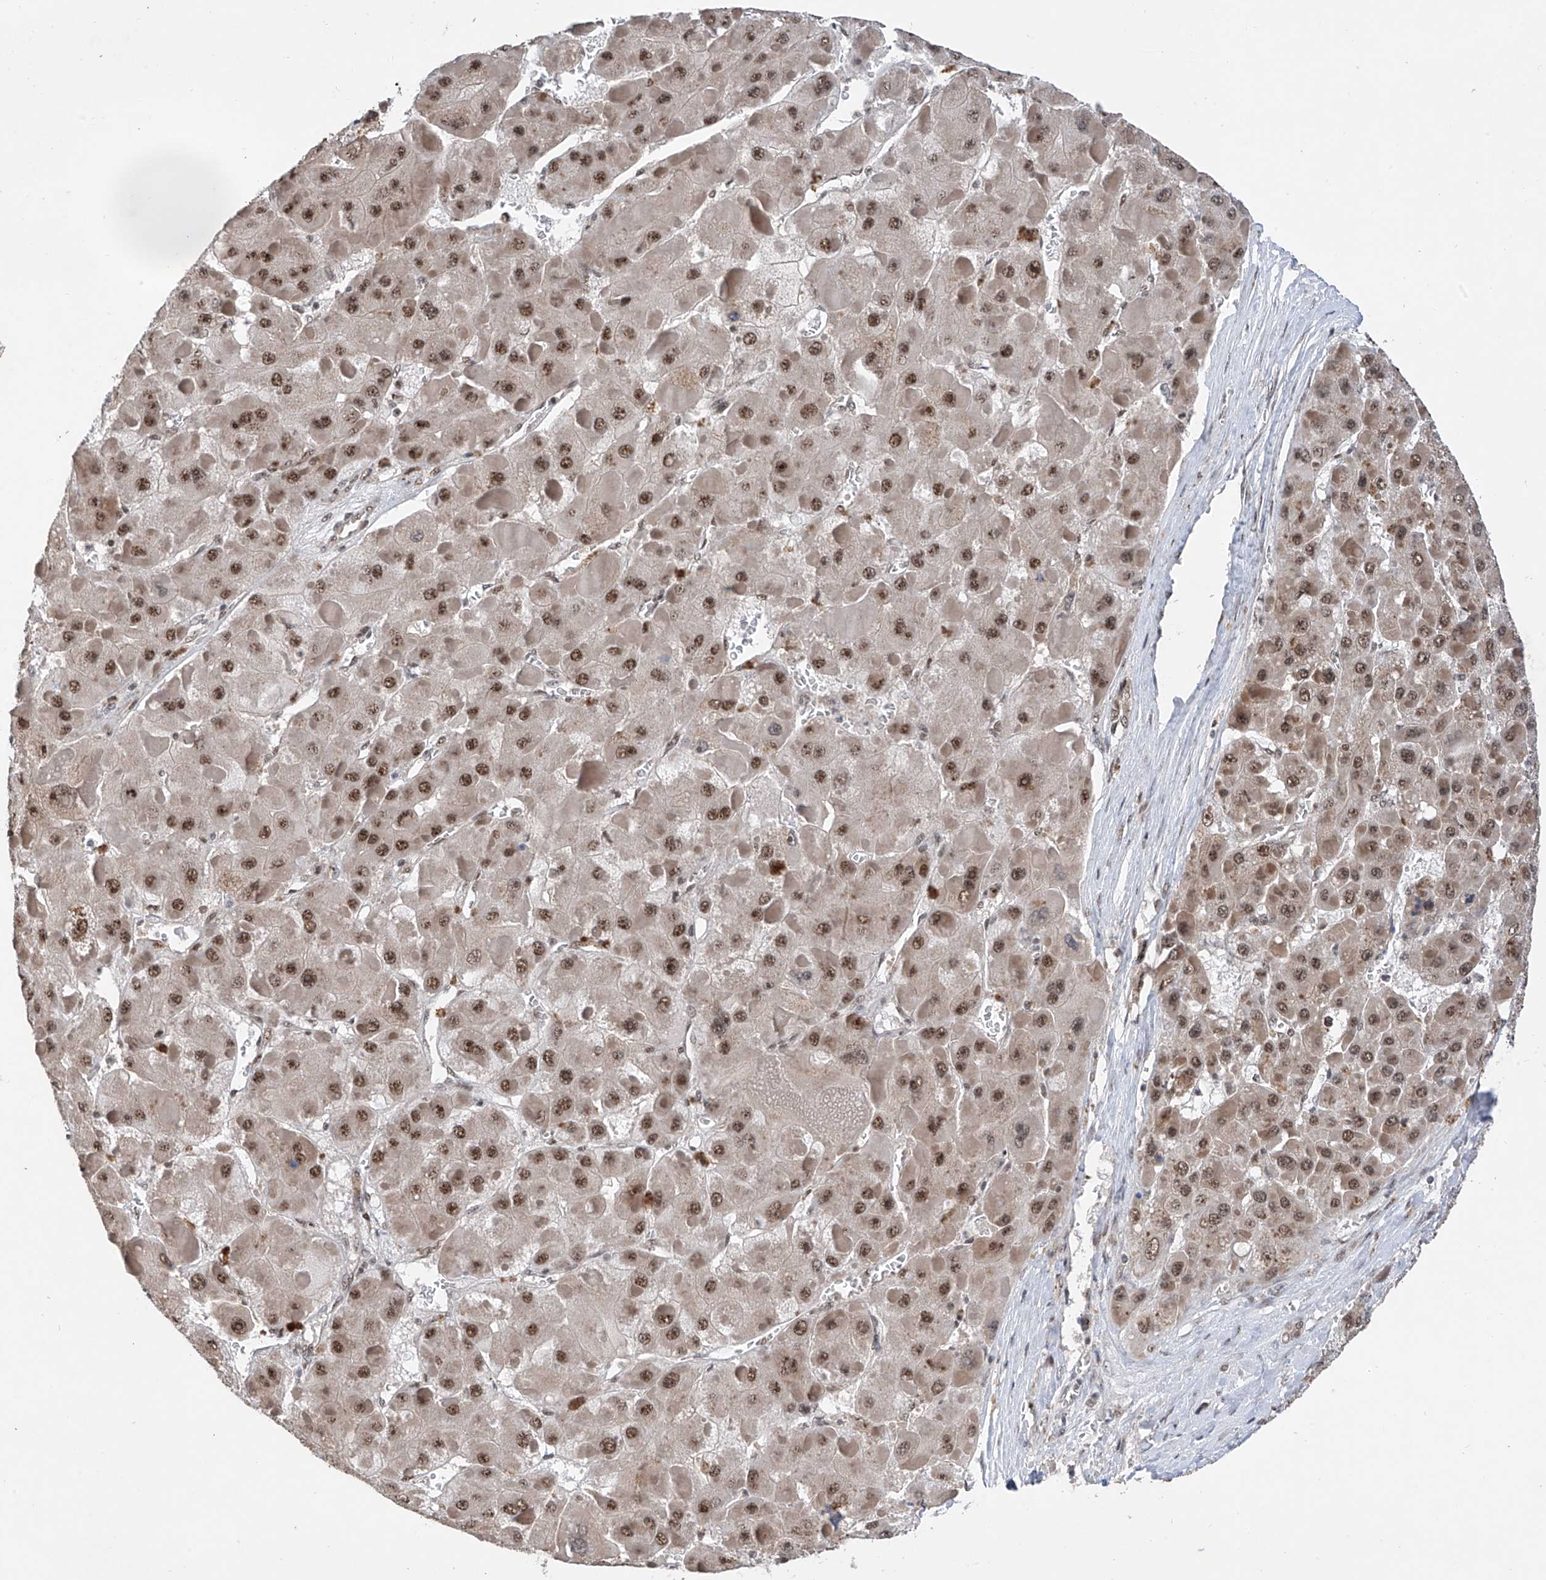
{"staining": {"intensity": "moderate", "quantity": ">75%", "location": "nuclear"}, "tissue": "liver cancer", "cell_type": "Tumor cells", "image_type": "cancer", "snomed": [{"axis": "morphology", "description": "Carcinoma, Hepatocellular, NOS"}, {"axis": "topography", "description": "Liver"}], "caption": "A brown stain labels moderate nuclear staining of a protein in human liver hepatocellular carcinoma tumor cells.", "gene": "RPAIN", "patient": {"sex": "female", "age": 73}}